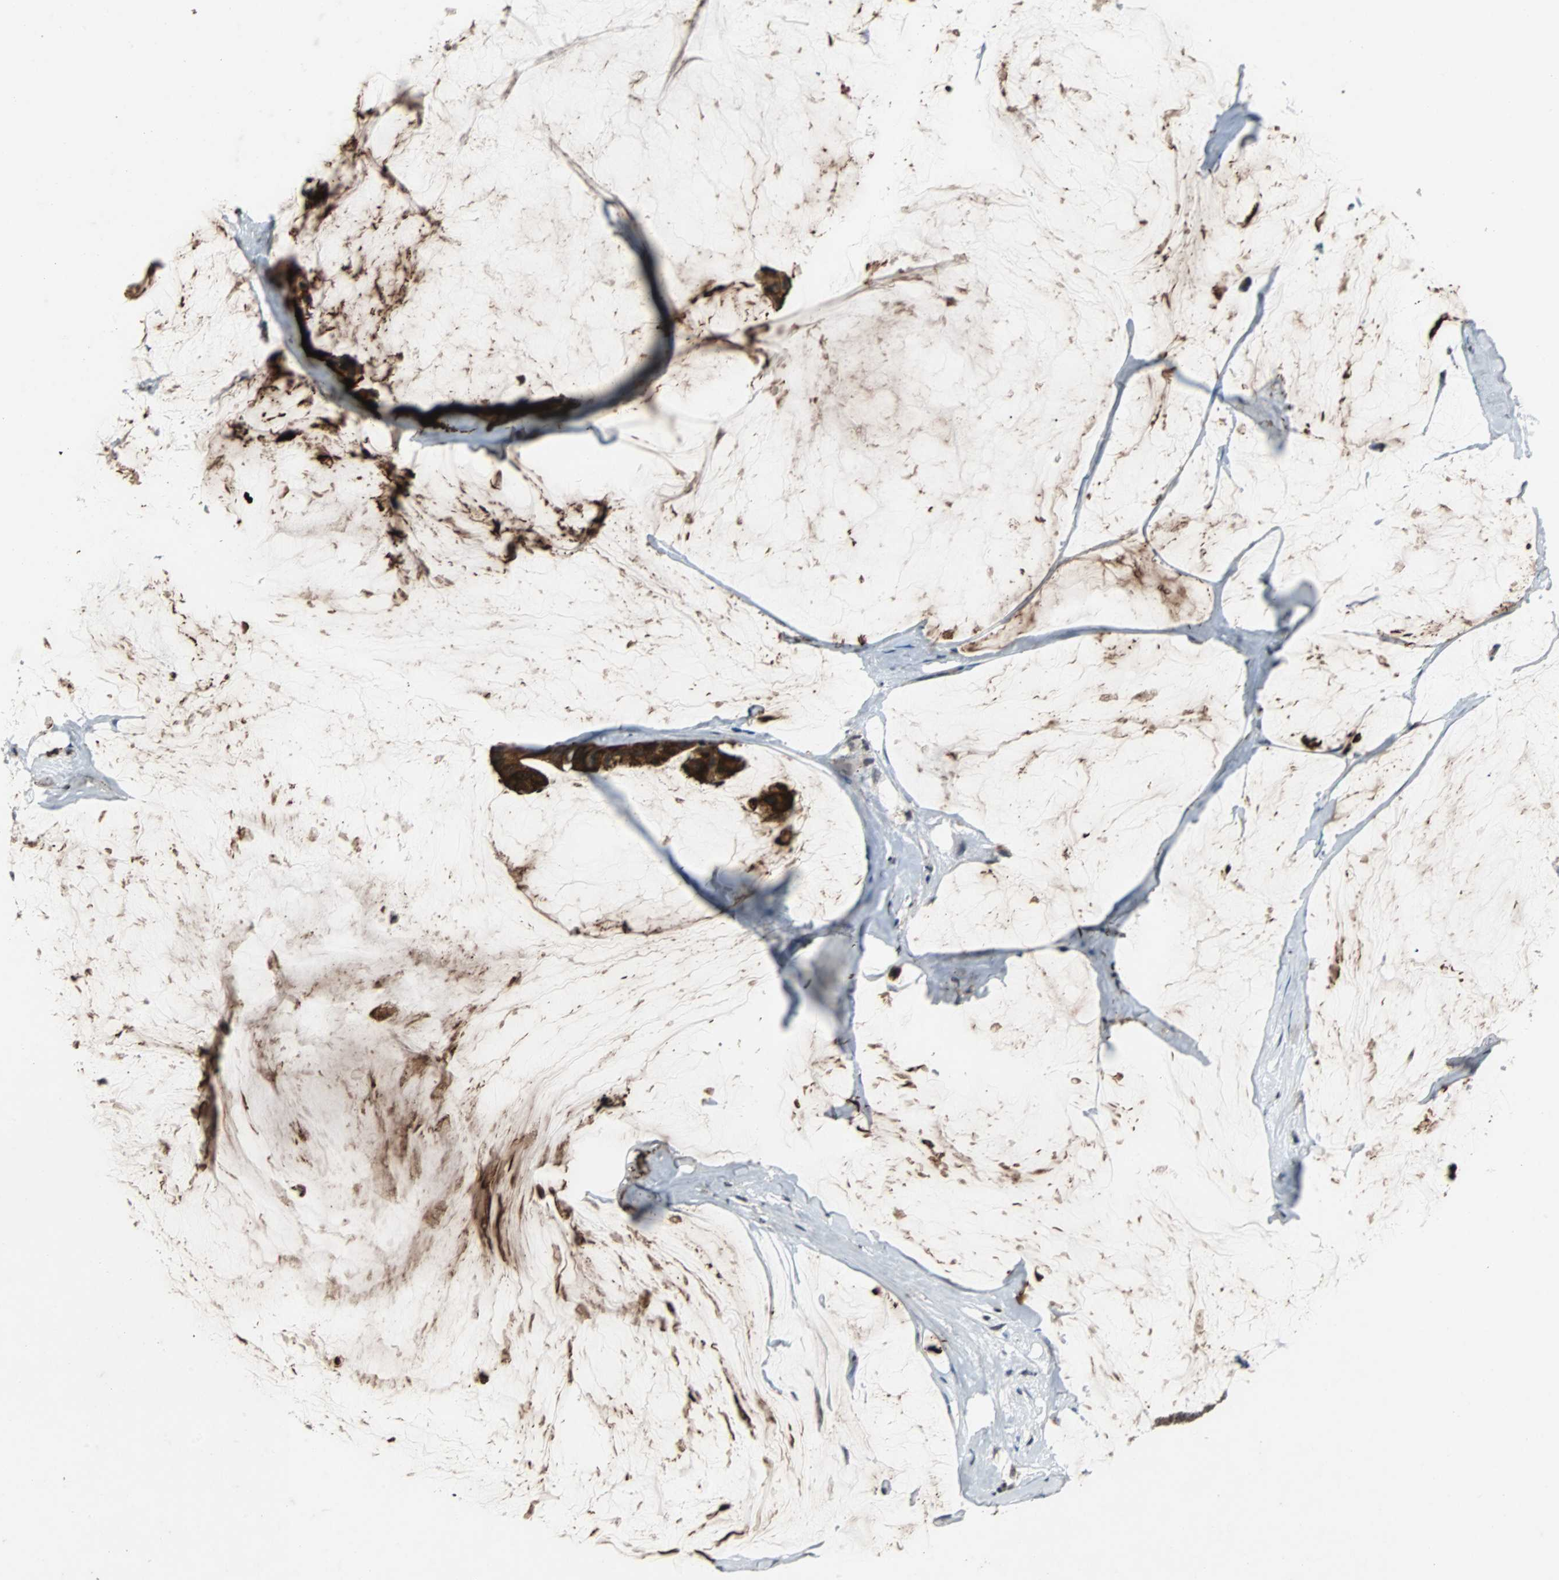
{"staining": {"intensity": "strong", "quantity": ">75%", "location": "cytoplasmic/membranous"}, "tissue": "ovarian cancer", "cell_type": "Tumor cells", "image_type": "cancer", "snomed": [{"axis": "morphology", "description": "Cystadenocarcinoma, mucinous, NOS"}, {"axis": "topography", "description": "Ovary"}], "caption": "Ovarian cancer stained for a protein (brown) exhibits strong cytoplasmic/membranous positive expression in about >75% of tumor cells.", "gene": "LSR", "patient": {"sex": "female", "age": 39}}